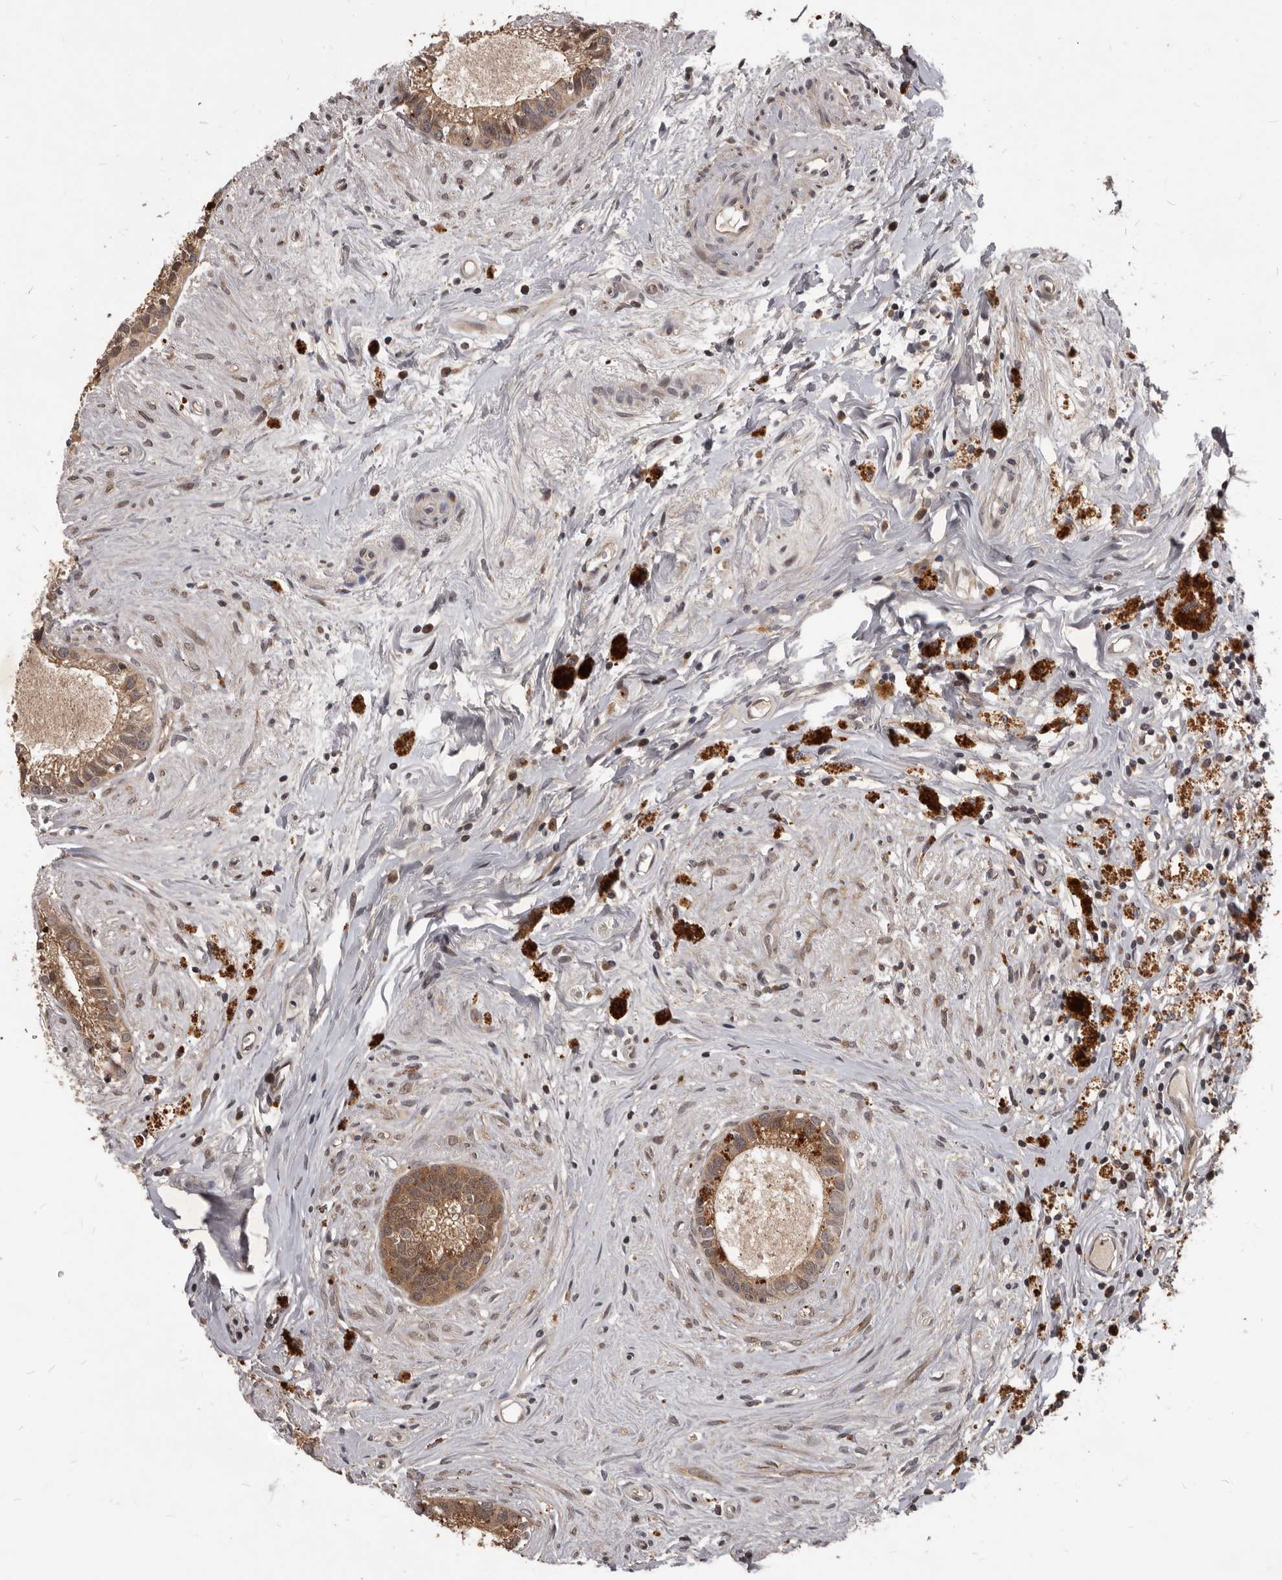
{"staining": {"intensity": "moderate", "quantity": ">75%", "location": "cytoplasmic/membranous"}, "tissue": "epididymis", "cell_type": "Glandular cells", "image_type": "normal", "snomed": [{"axis": "morphology", "description": "Normal tissue, NOS"}, {"axis": "topography", "description": "Epididymis"}], "caption": "The image reveals immunohistochemical staining of benign epididymis. There is moderate cytoplasmic/membranous expression is identified in approximately >75% of glandular cells.", "gene": "GABPB2", "patient": {"sex": "male", "age": 80}}